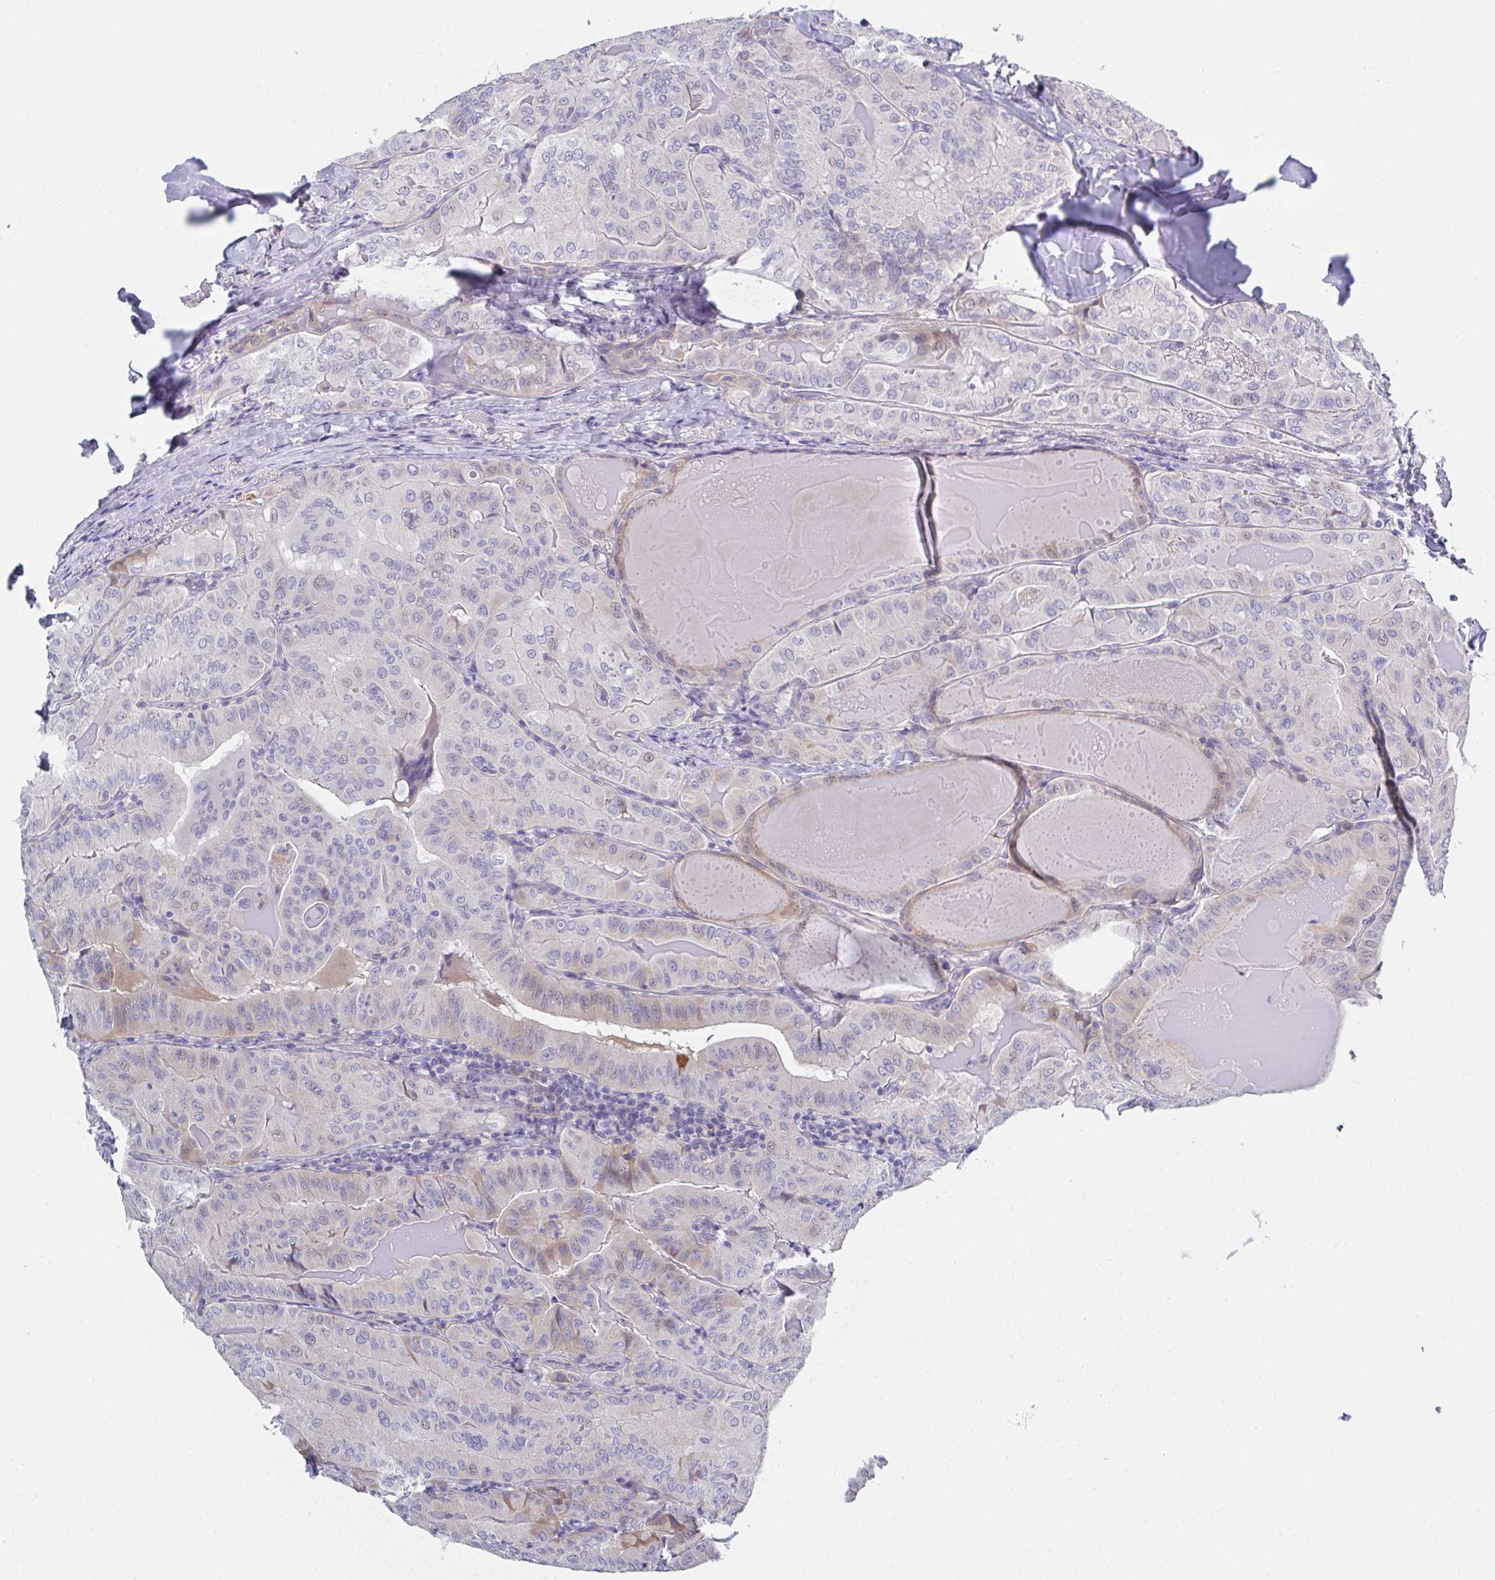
{"staining": {"intensity": "weak", "quantity": "<25%", "location": "cytoplasmic/membranous"}, "tissue": "thyroid cancer", "cell_type": "Tumor cells", "image_type": "cancer", "snomed": [{"axis": "morphology", "description": "Papillary adenocarcinoma, NOS"}, {"axis": "topography", "description": "Thyroid gland"}], "caption": "High power microscopy histopathology image of an IHC histopathology image of thyroid cancer (papillary adenocarcinoma), revealing no significant staining in tumor cells.", "gene": "FBXO47", "patient": {"sex": "female", "age": 68}}